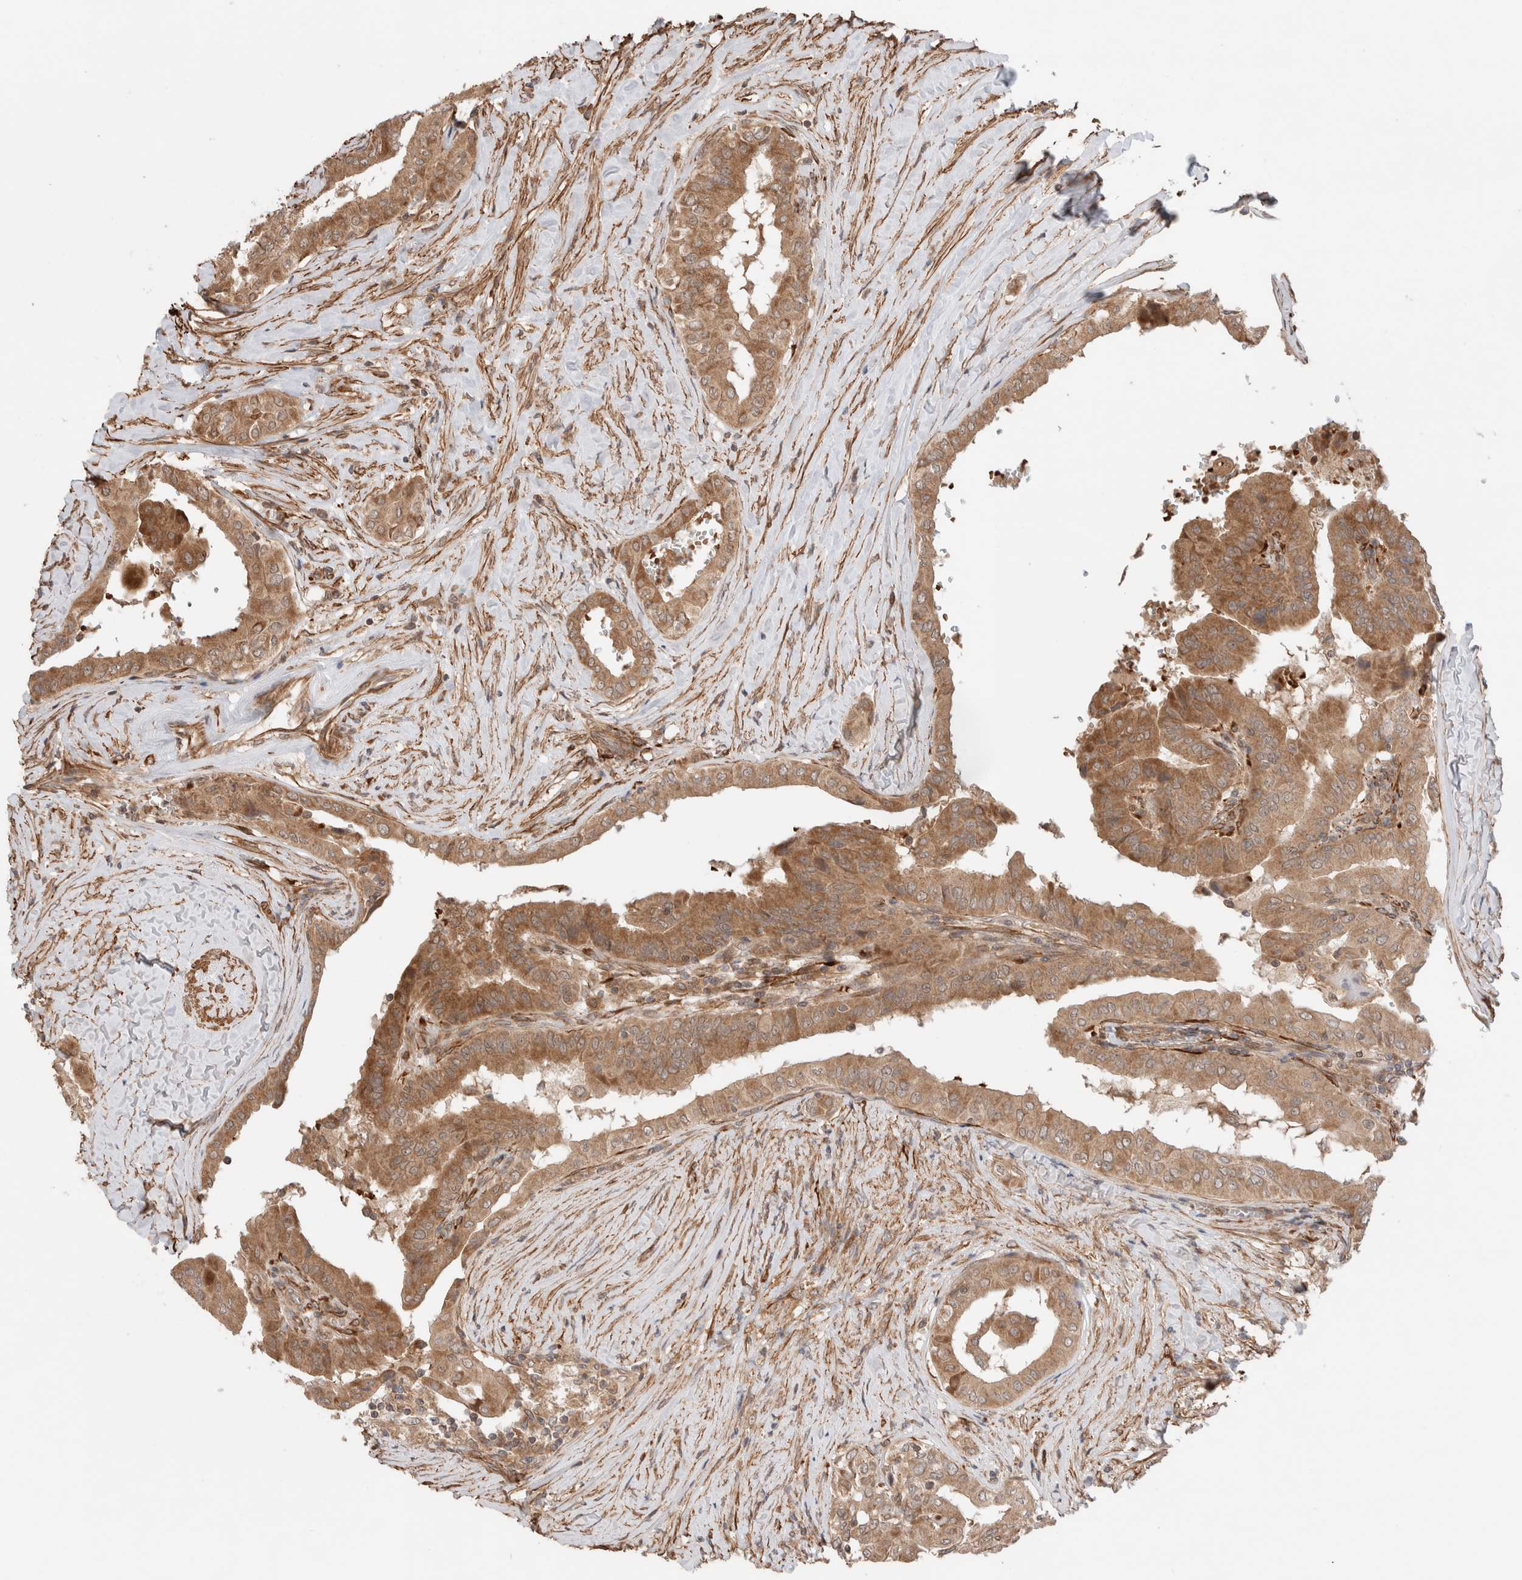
{"staining": {"intensity": "moderate", "quantity": ">75%", "location": "cytoplasmic/membranous"}, "tissue": "thyroid cancer", "cell_type": "Tumor cells", "image_type": "cancer", "snomed": [{"axis": "morphology", "description": "Papillary adenocarcinoma, NOS"}, {"axis": "topography", "description": "Thyroid gland"}], "caption": "Protein analysis of thyroid papillary adenocarcinoma tissue reveals moderate cytoplasmic/membranous positivity in about >75% of tumor cells.", "gene": "ZNF649", "patient": {"sex": "male", "age": 33}}